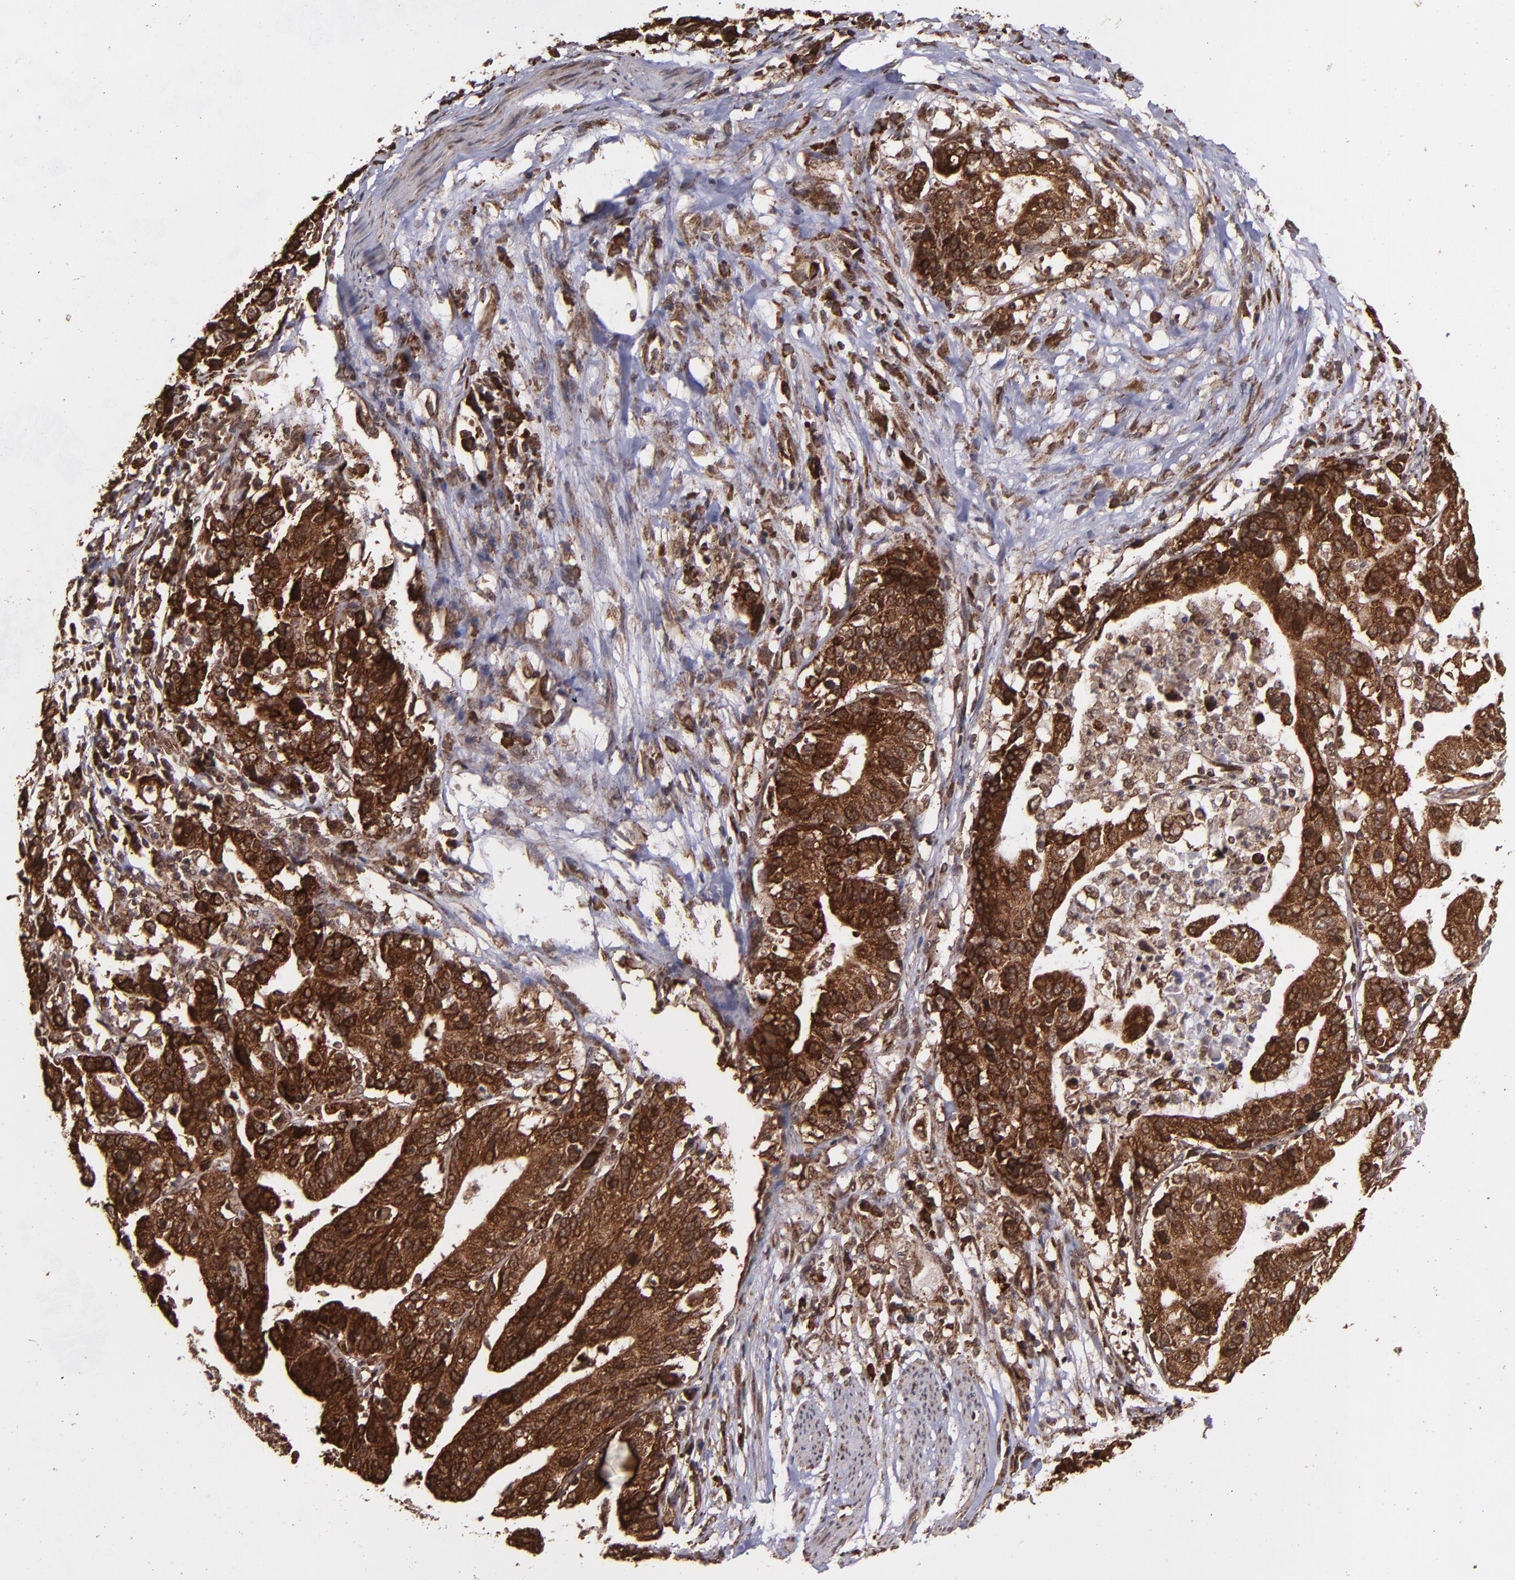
{"staining": {"intensity": "strong", "quantity": ">75%", "location": "cytoplasmic/membranous,nuclear"}, "tissue": "stomach cancer", "cell_type": "Tumor cells", "image_type": "cancer", "snomed": [{"axis": "morphology", "description": "Adenocarcinoma, NOS"}, {"axis": "topography", "description": "Stomach, upper"}], "caption": "Human stomach adenocarcinoma stained with a protein marker demonstrates strong staining in tumor cells.", "gene": "EIF4ENIF1", "patient": {"sex": "female", "age": 50}}